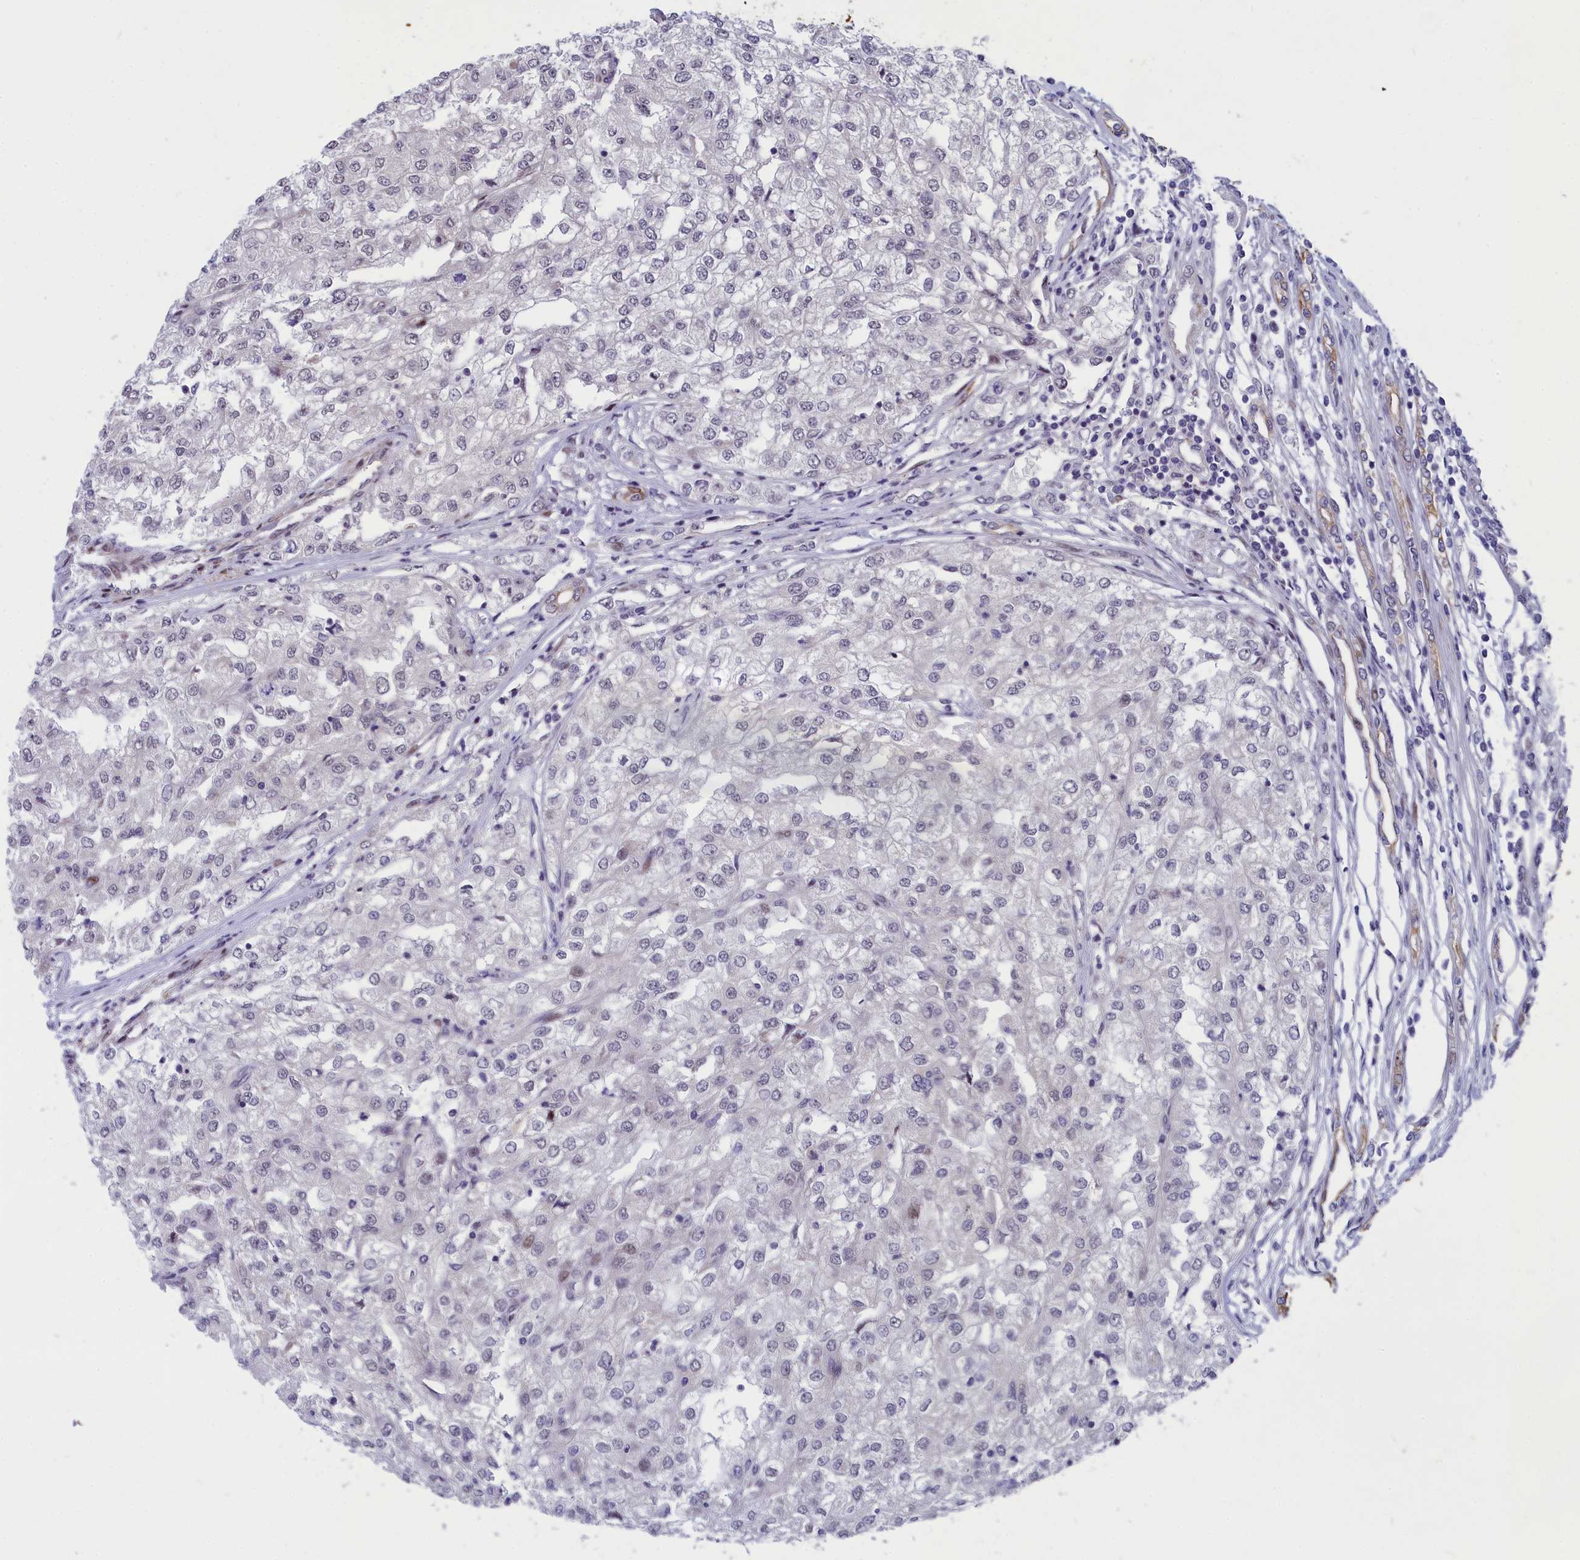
{"staining": {"intensity": "negative", "quantity": "none", "location": "none"}, "tissue": "renal cancer", "cell_type": "Tumor cells", "image_type": "cancer", "snomed": [{"axis": "morphology", "description": "Adenocarcinoma, NOS"}, {"axis": "topography", "description": "Kidney"}], "caption": "Renal cancer was stained to show a protein in brown. There is no significant positivity in tumor cells.", "gene": "ANKRD34B", "patient": {"sex": "female", "age": 54}}